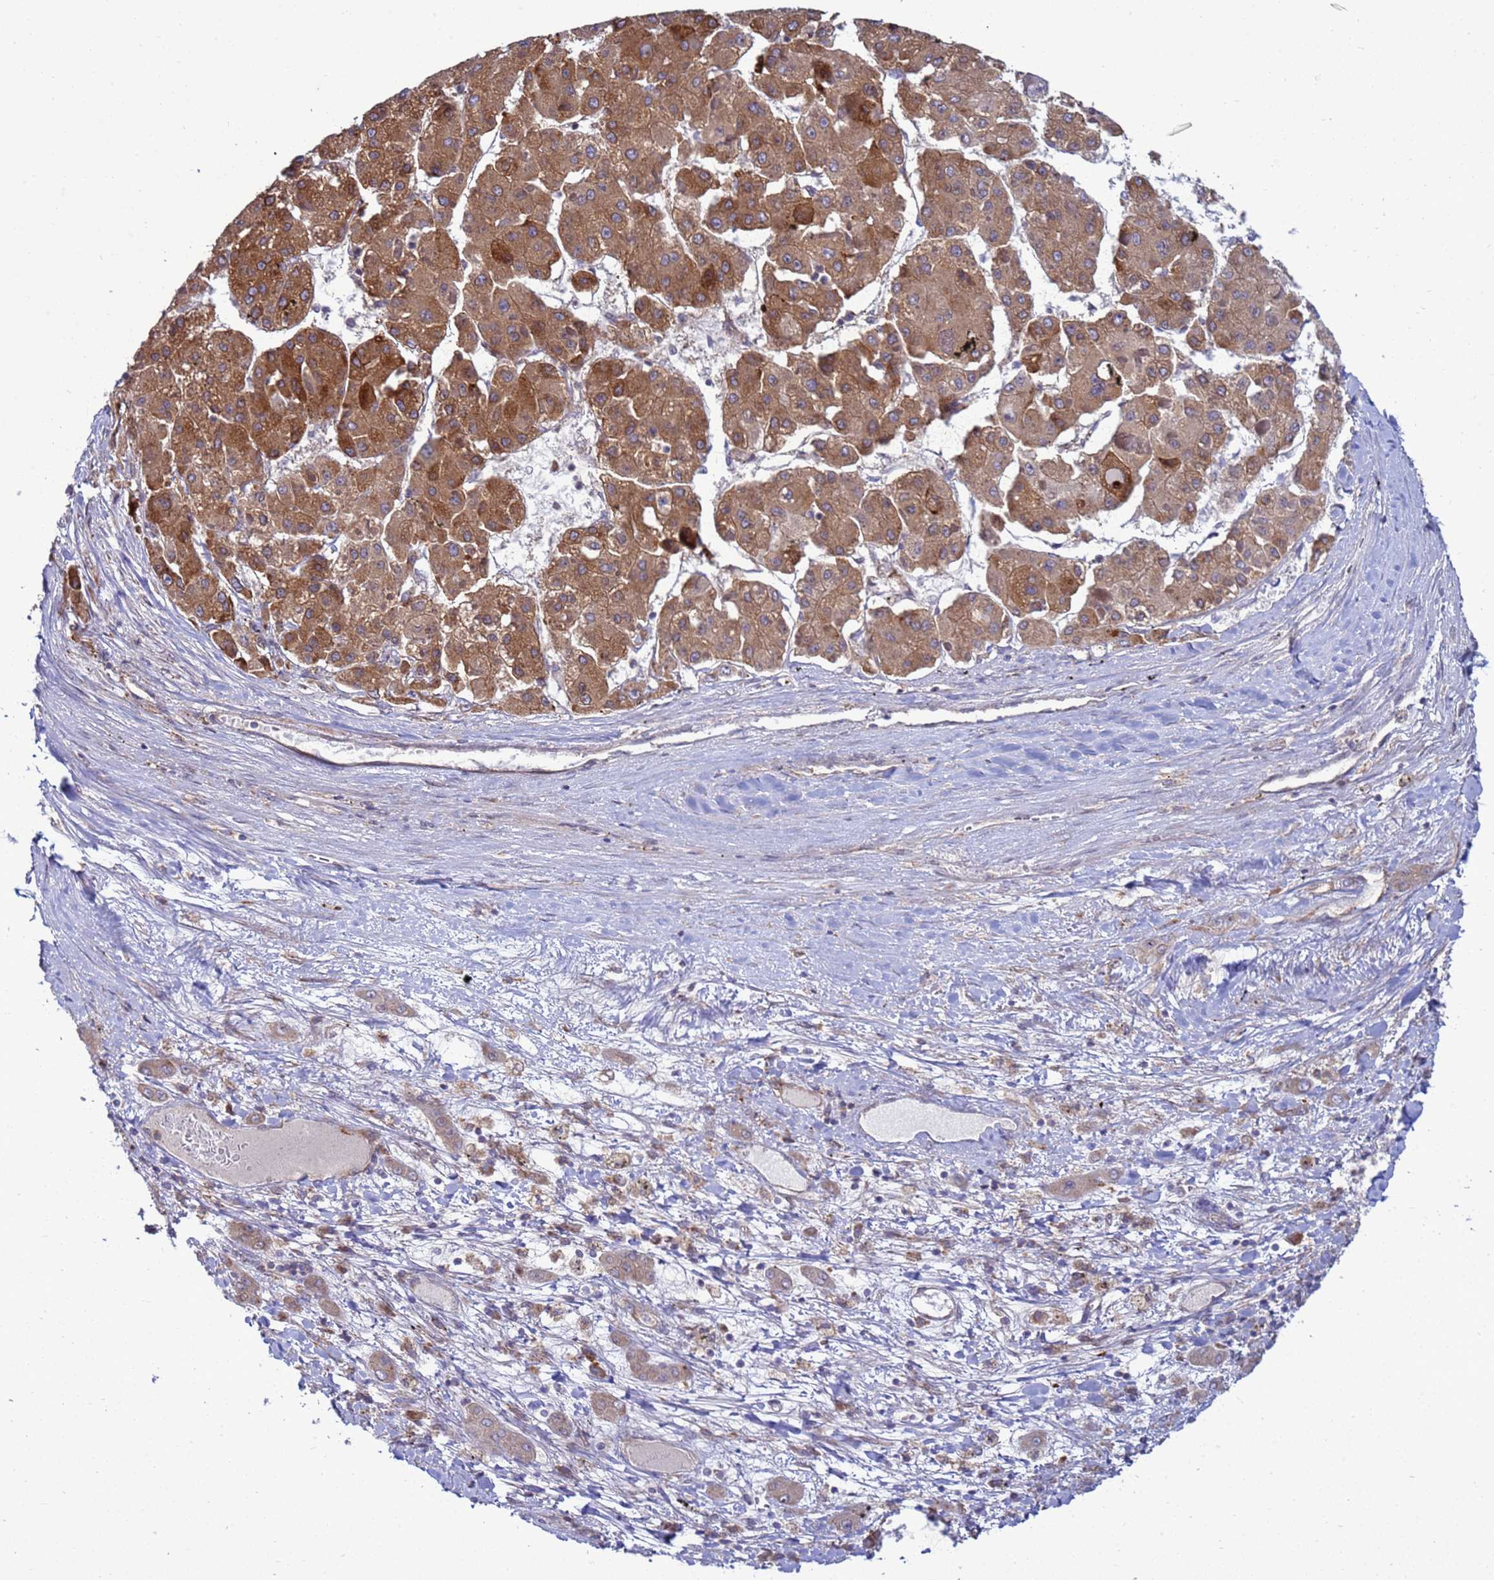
{"staining": {"intensity": "moderate", "quantity": ">75%", "location": "cytoplasmic/membranous"}, "tissue": "liver cancer", "cell_type": "Tumor cells", "image_type": "cancer", "snomed": [{"axis": "morphology", "description": "Carcinoma, Hepatocellular, NOS"}, {"axis": "topography", "description": "Liver"}], "caption": "Brown immunohistochemical staining in human liver hepatocellular carcinoma reveals moderate cytoplasmic/membranous staining in approximately >75% of tumor cells.", "gene": "RAPGEF4", "patient": {"sex": "female", "age": 73}}